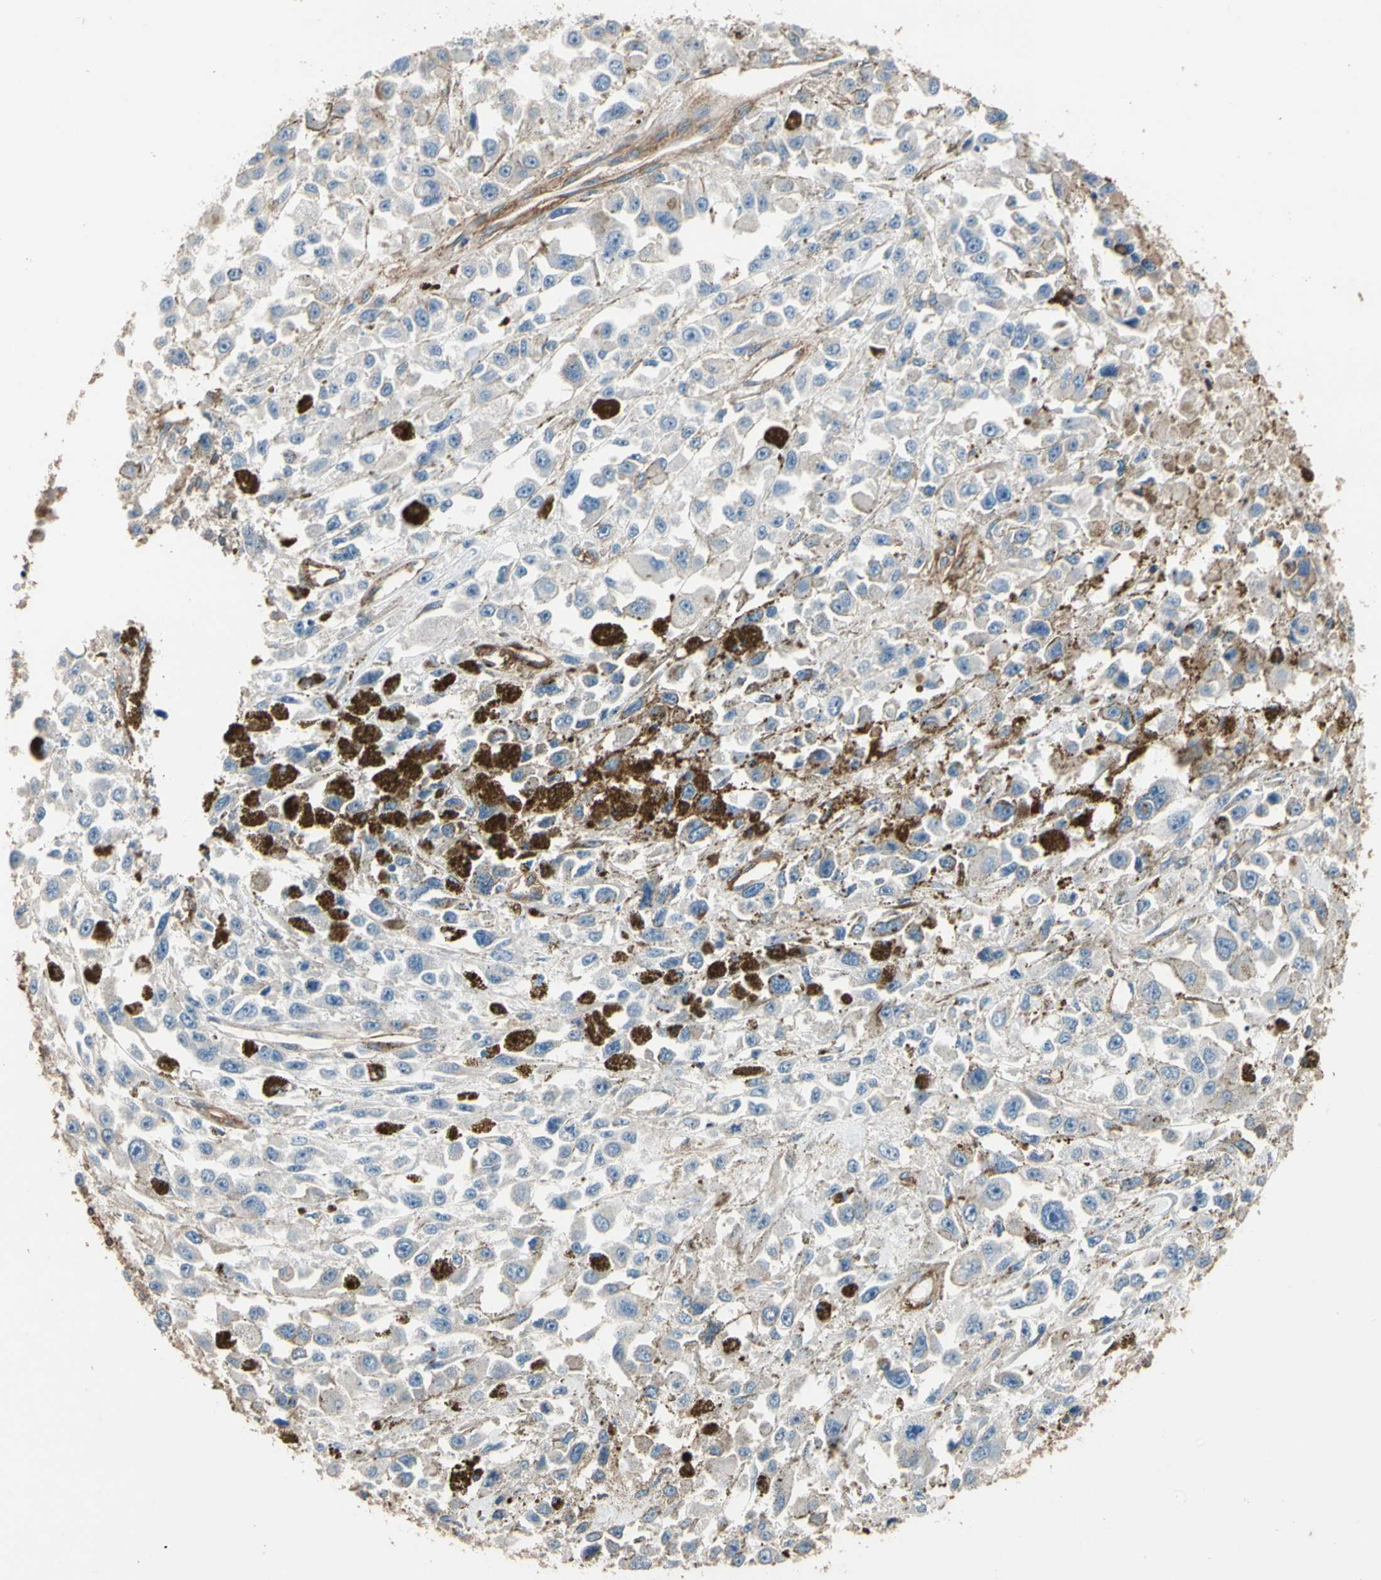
{"staining": {"intensity": "strong", "quantity": "<25%", "location": "cytoplasmic/membranous"}, "tissue": "melanoma", "cell_type": "Tumor cells", "image_type": "cancer", "snomed": [{"axis": "morphology", "description": "Malignant melanoma, Metastatic site"}, {"axis": "topography", "description": "Lymph node"}], "caption": "A brown stain labels strong cytoplasmic/membranous expression of a protein in melanoma tumor cells.", "gene": "SUSD2", "patient": {"sex": "male", "age": 59}}